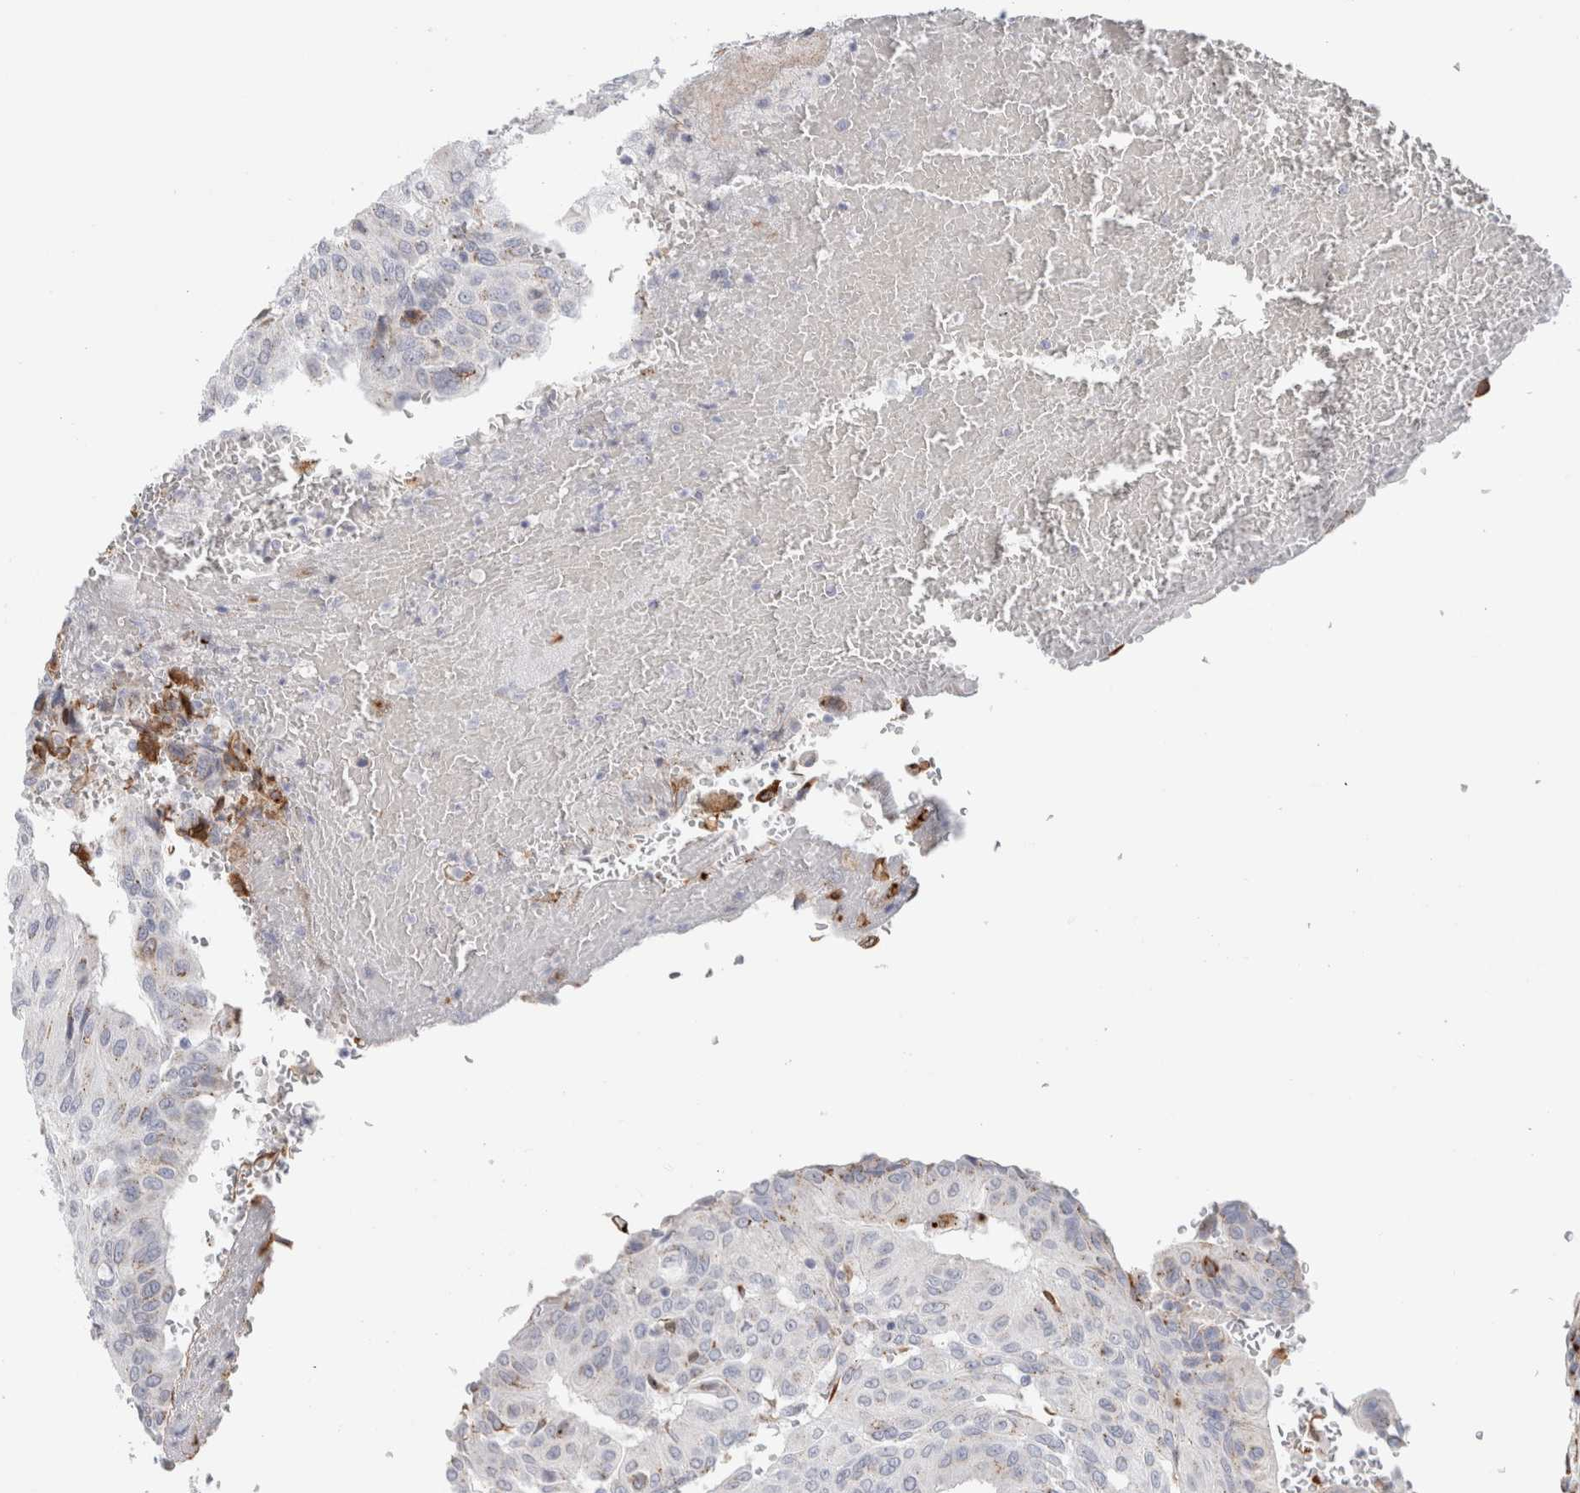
{"staining": {"intensity": "moderate", "quantity": "<25%", "location": "cytoplasmic/membranous"}, "tissue": "urothelial cancer", "cell_type": "Tumor cells", "image_type": "cancer", "snomed": [{"axis": "morphology", "description": "Urothelial carcinoma, High grade"}, {"axis": "topography", "description": "Urinary bladder"}], "caption": "This histopathology image demonstrates immunohistochemistry (IHC) staining of human urothelial carcinoma (high-grade), with low moderate cytoplasmic/membranous staining in about <25% of tumor cells.", "gene": "MCFD2", "patient": {"sex": "male", "age": 66}}